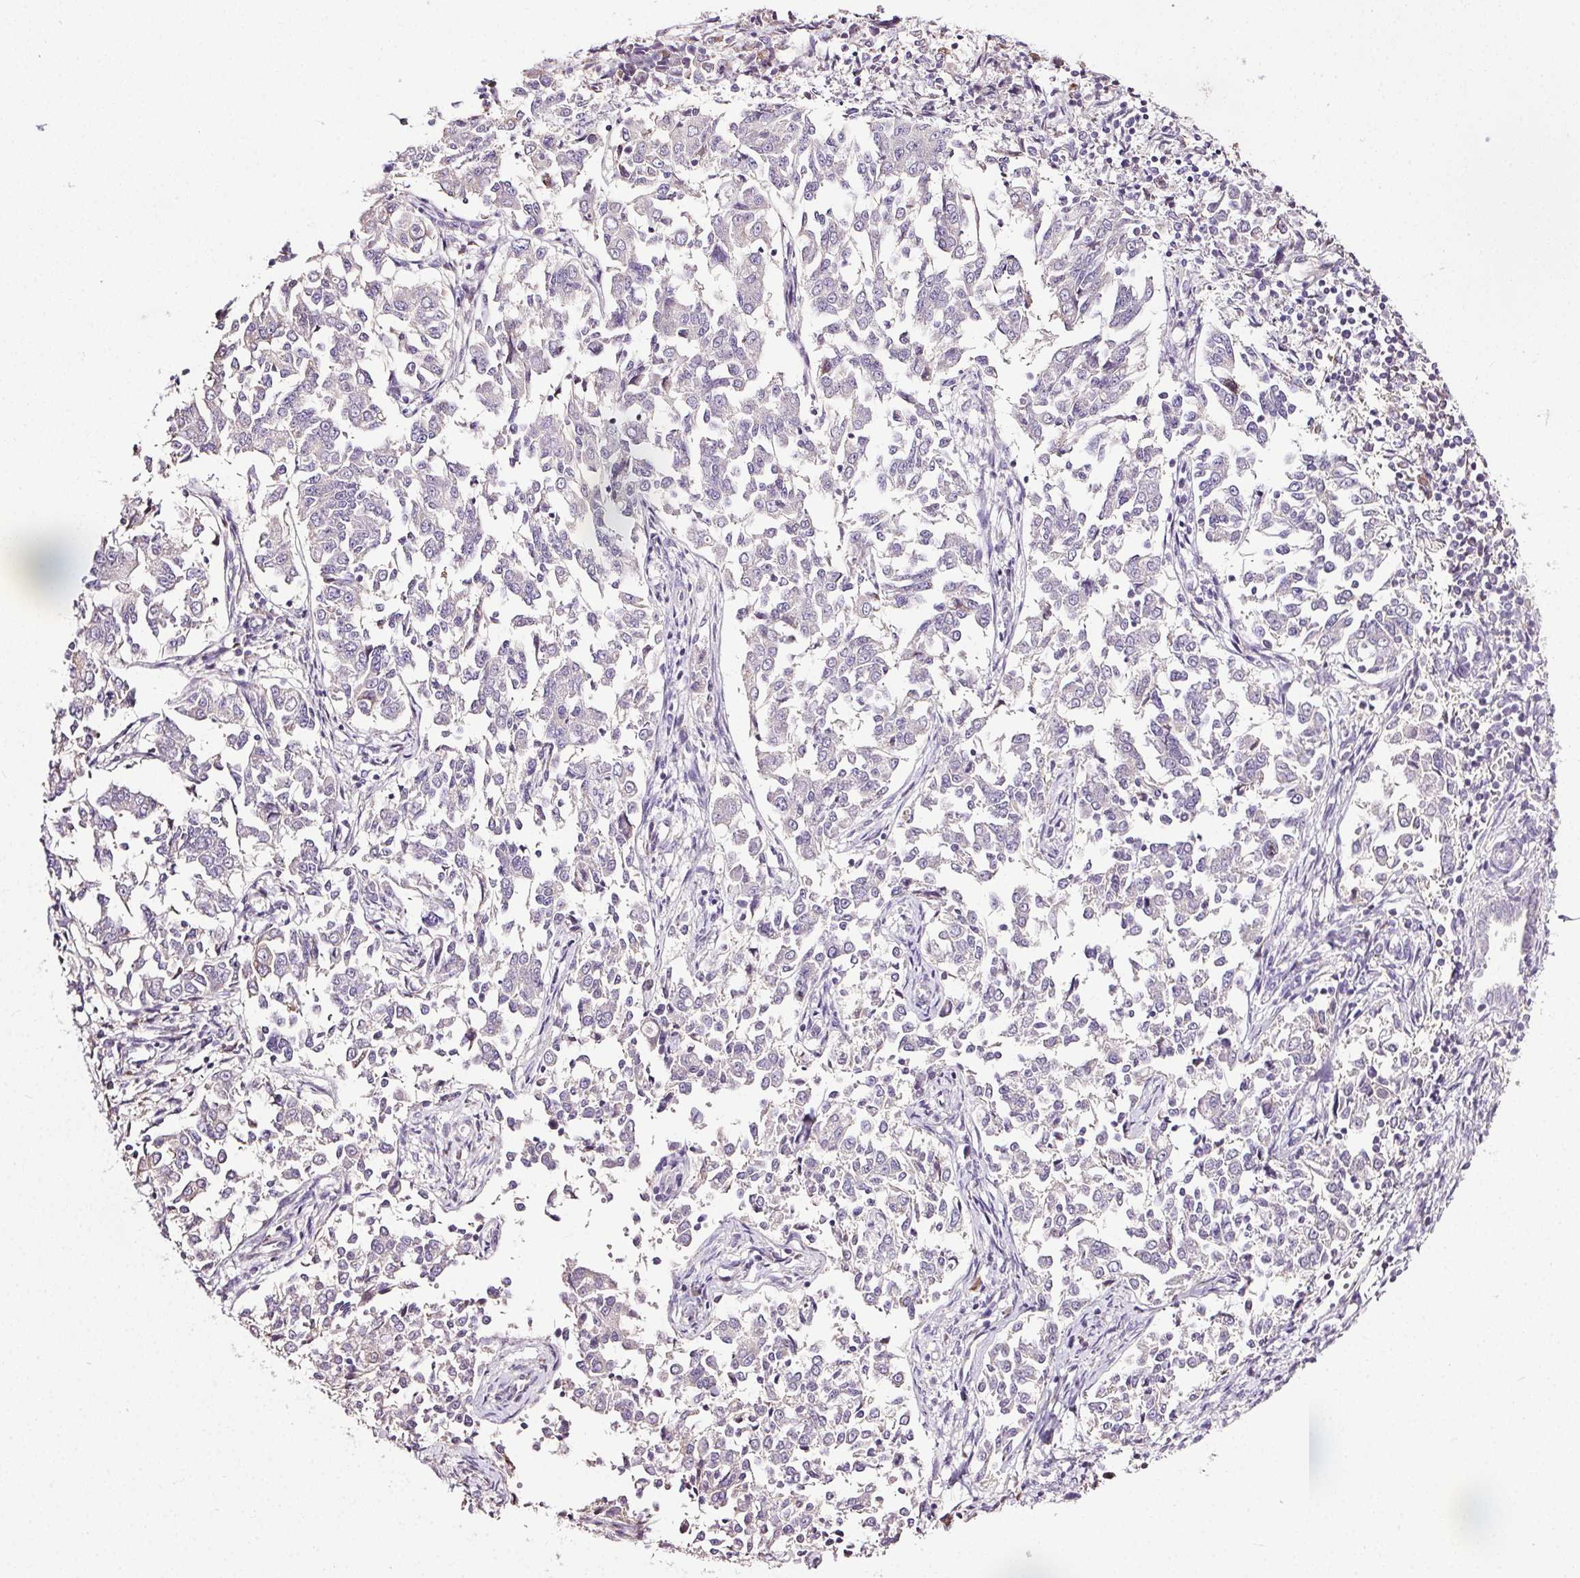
{"staining": {"intensity": "negative", "quantity": "none", "location": "none"}, "tissue": "endometrial cancer", "cell_type": "Tumor cells", "image_type": "cancer", "snomed": [{"axis": "morphology", "description": "Adenocarcinoma, NOS"}, {"axis": "topography", "description": "Endometrium"}], "caption": "Tumor cells show no significant protein expression in endometrial cancer.", "gene": "SNX31", "patient": {"sex": "female", "age": 43}}